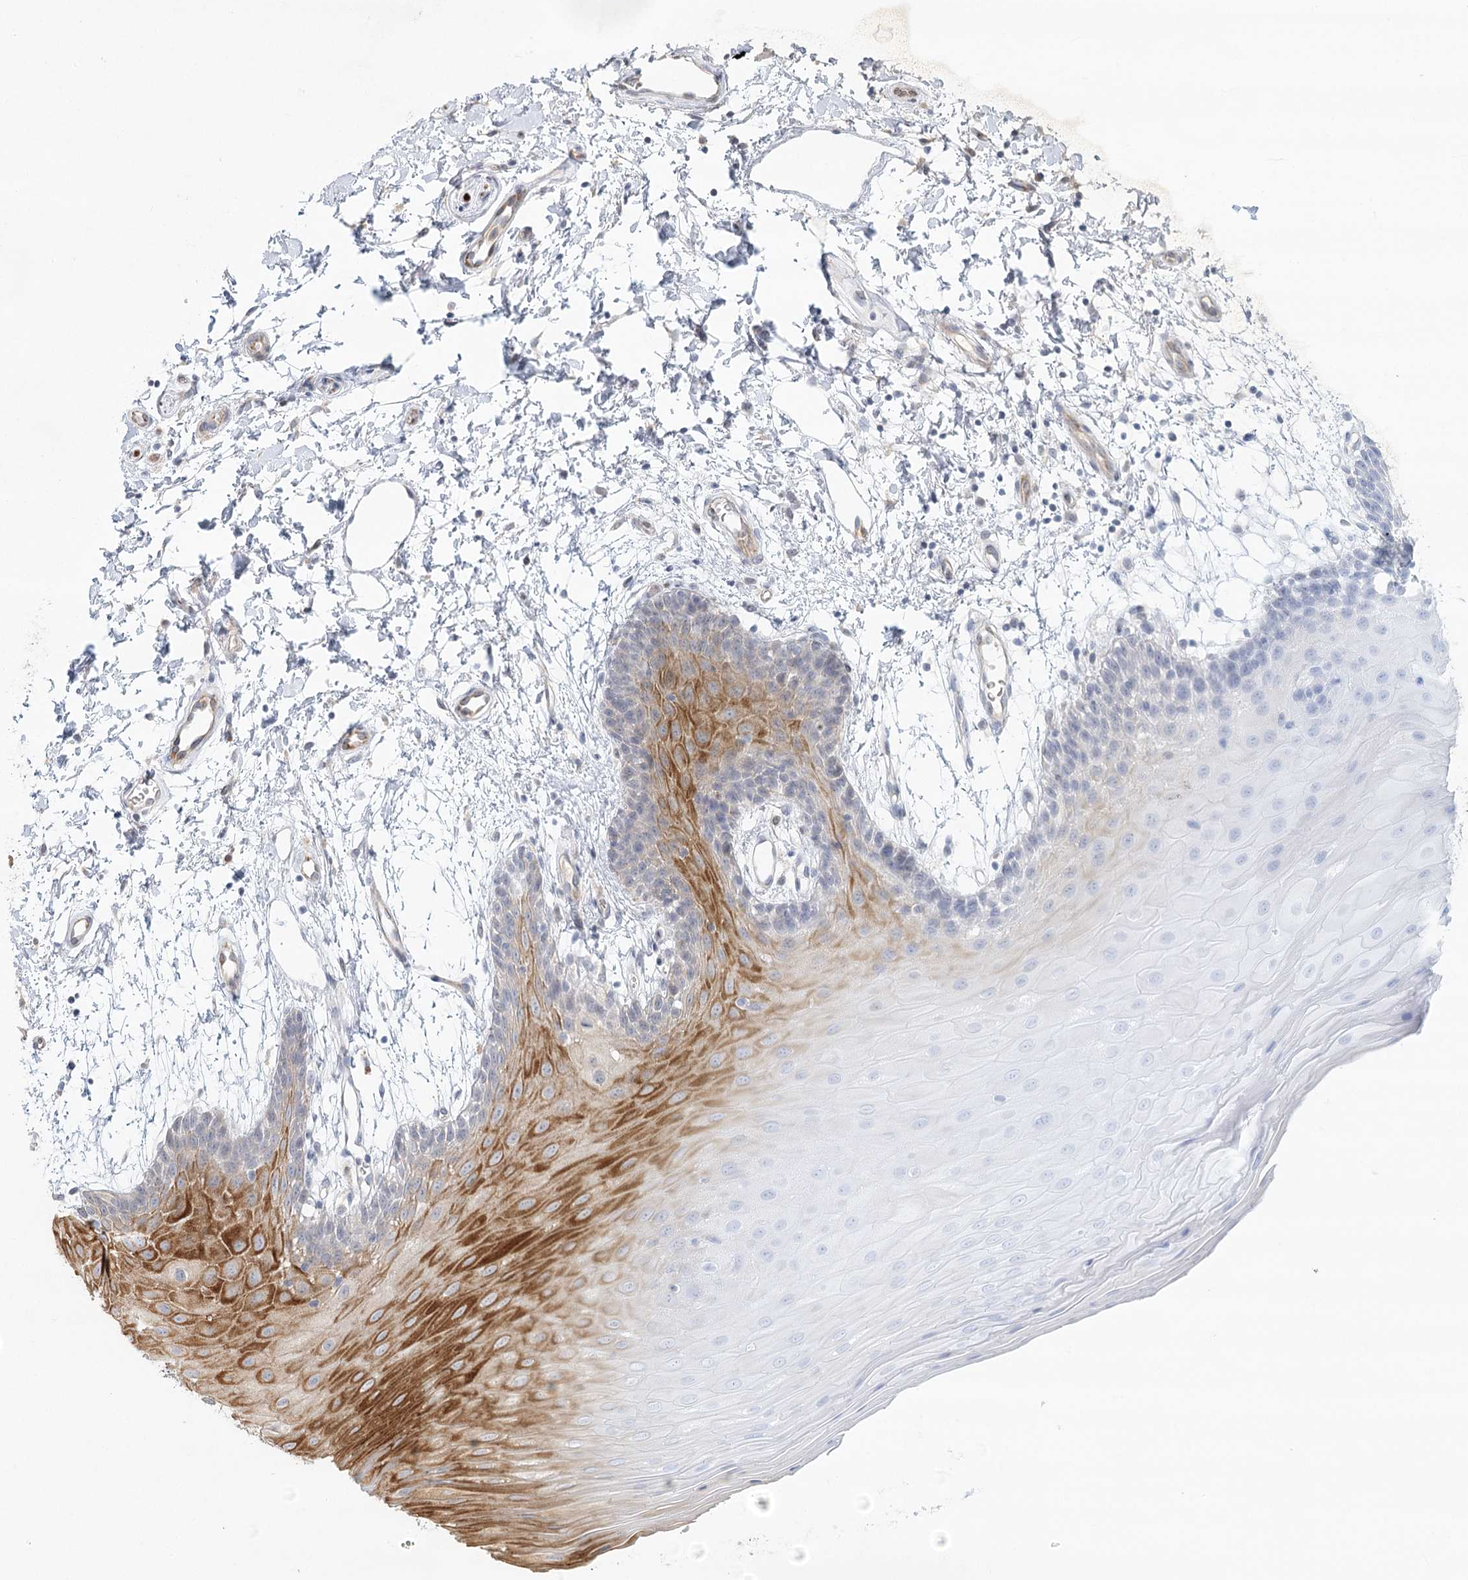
{"staining": {"intensity": "strong", "quantity": "25%-75%", "location": "cytoplasmic/membranous"}, "tissue": "oral mucosa", "cell_type": "Squamous epithelial cells", "image_type": "normal", "snomed": [{"axis": "morphology", "description": "Normal tissue, NOS"}, {"axis": "topography", "description": "Skeletal muscle"}, {"axis": "topography", "description": "Oral tissue"}, {"axis": "topography", "description": "Salivary gland"}, {"axis": "topography", "description": "Peripheral nerve tissue"}], "caption": "Brown immunohistochemical staining in unremarkable oral mucosa shows strong cytoplasmic/membranous positivity in approximately 25%-75% of squamous epithelial cells. (DAB = brown stain, brightfield microscopy at high magnification).", "gene": "LRP2BP", "patient": {"sex": "male", "age": 54}}